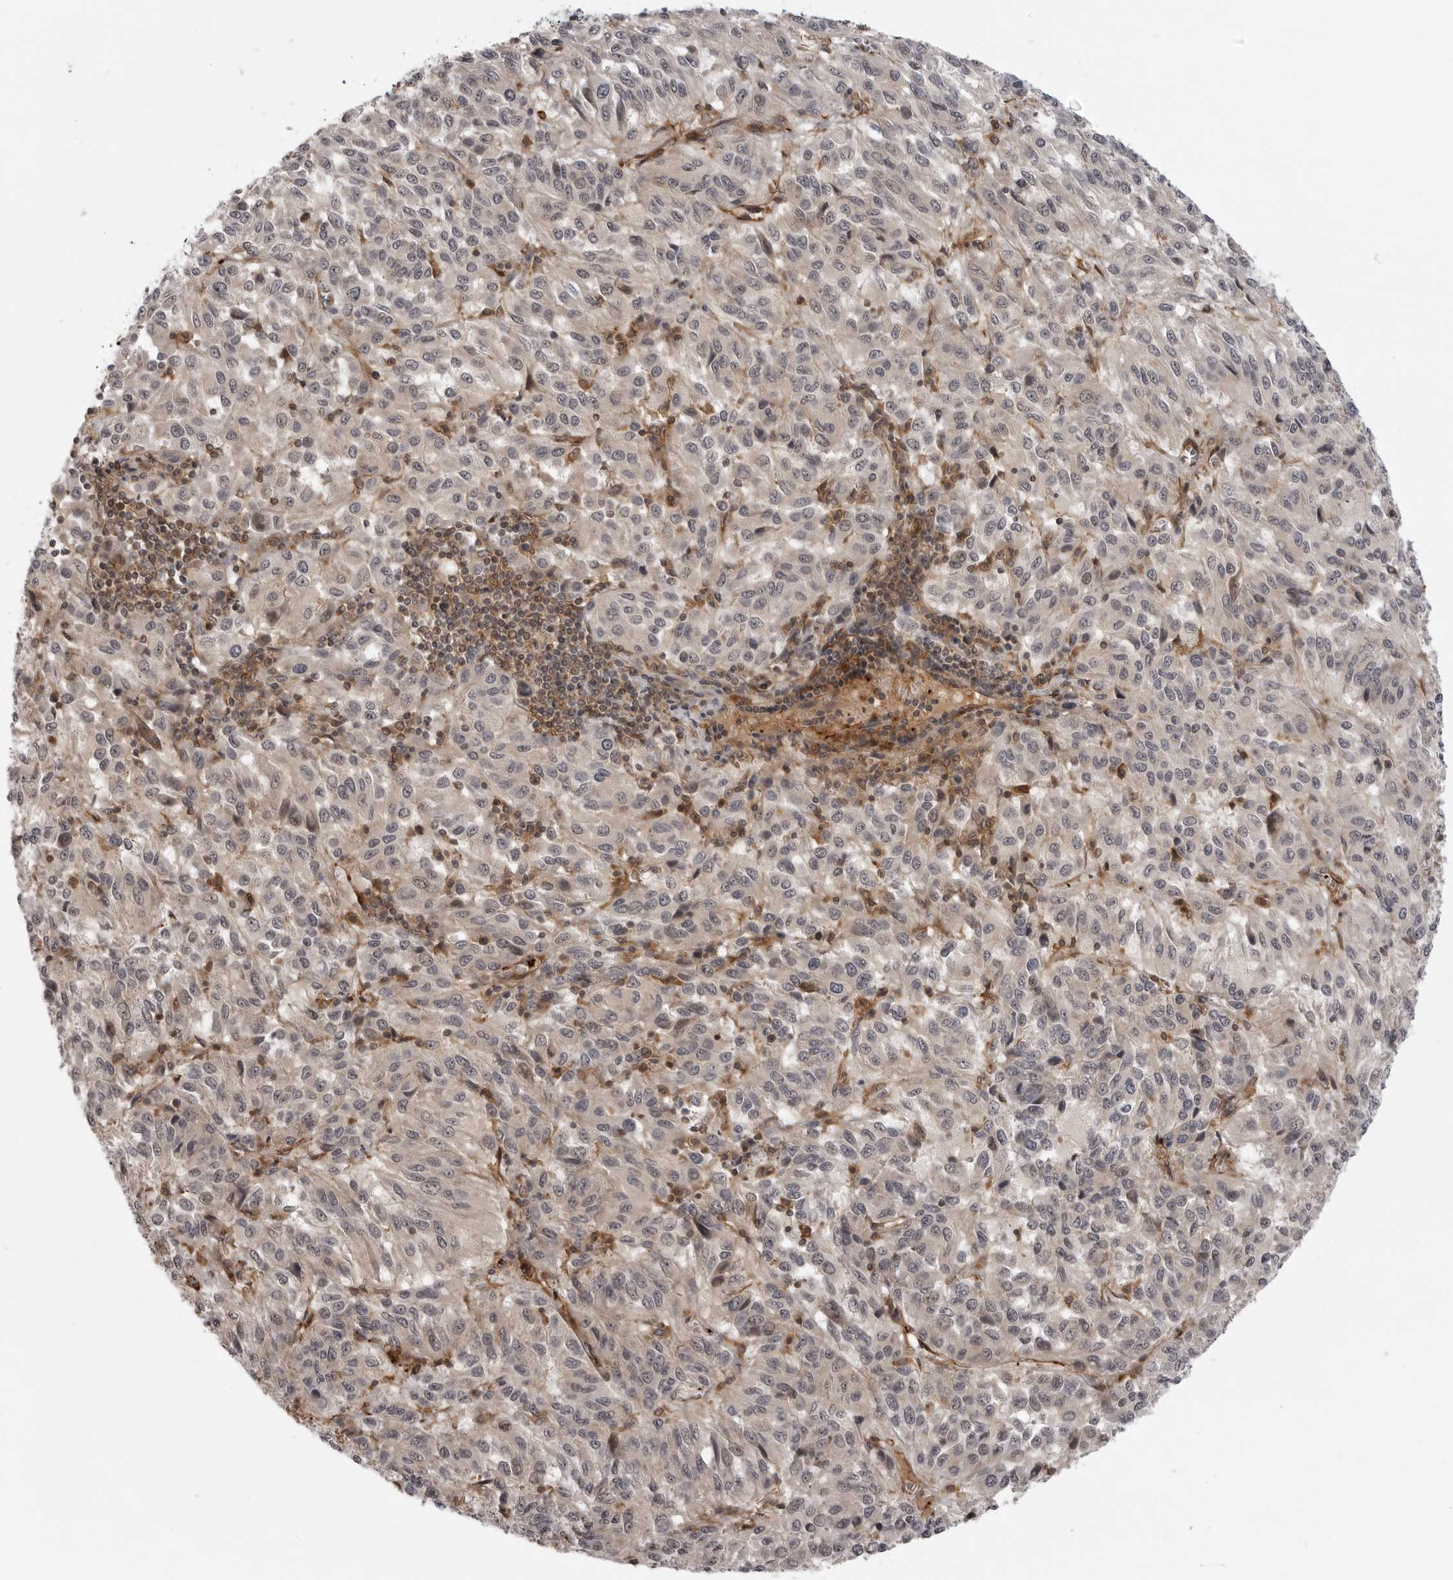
{"staining": {"intensity": "weak", "quantity": "<25%", "location": "cytoplasmic/membranous"}, "tissue": "melanoma", "cell_type": "Tumor cells", "image_type": "cancer", "snomed": [{"axis": "morphology", "description": "Malignant melanoma, Metastatic site"}, {"axis": "topography", "description": "Lung"}], "caption": "IHC micrograph of human malignant melanoma (metastatic site) stained for a protein (brown), which exhibits no staining in tumor cells.", "gene": "TUT4", "patient": {"sex": "male", "age": 64}}